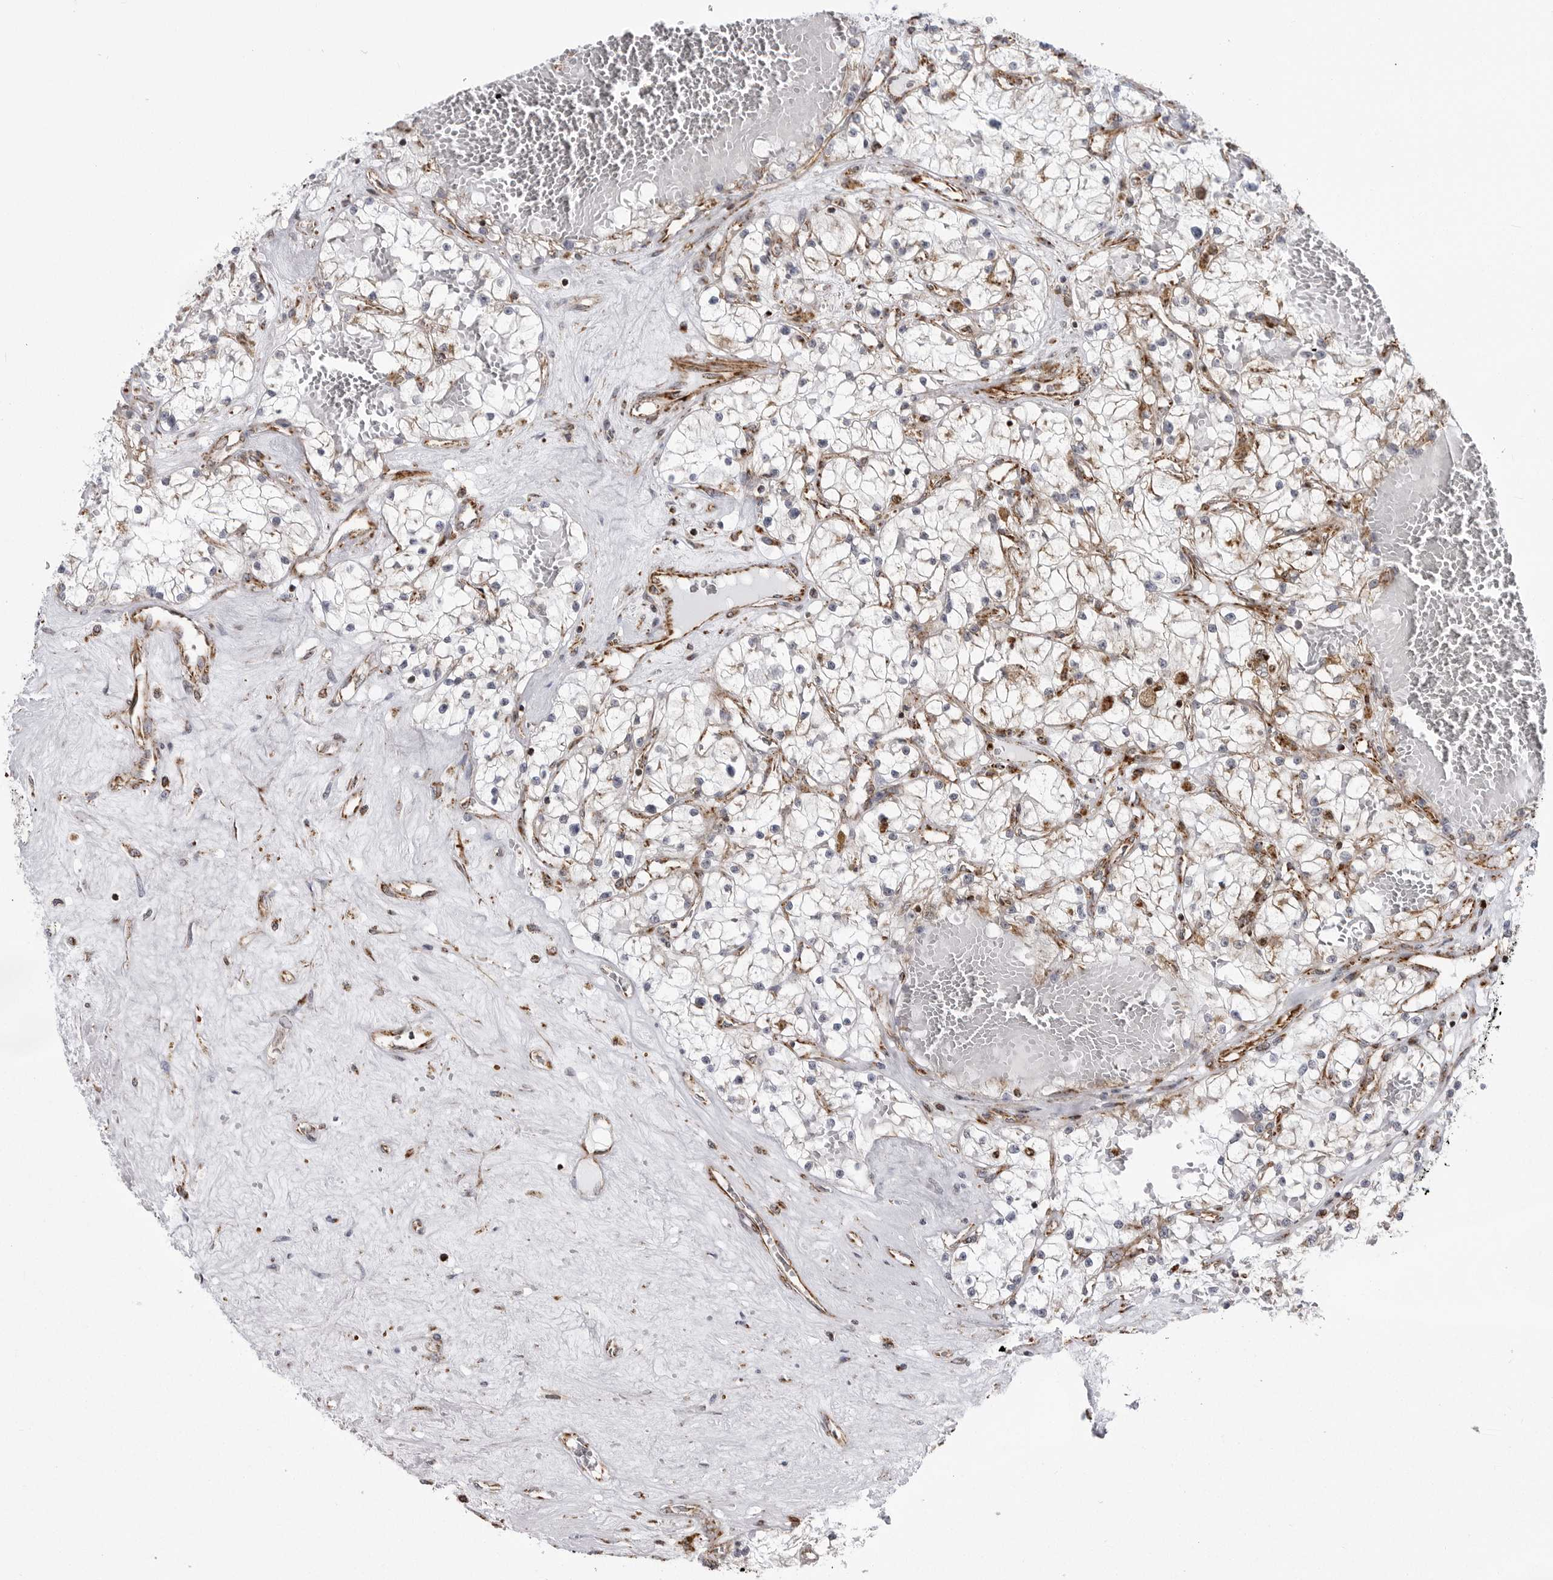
{"staining": {"intensity": "negative", "quantity": "none", "location": "none"}, "tissue": "renal cancer", "cell_type": "Tumor cells", "image_type": "cancer", "snomed": [{"axis": "morphology", "description": "Normal tissue, NOS"}, {"axis": "morphology", "description": "Adenocarcinoma, NOS"}, {"axis": "topography", "description": "Kidney"}], "caption": "Tumor cells show no significant protein expression in adenocarcinoma (renal). (DAB IHC with hematoxylin counter stain).", "gene": "FH", "patient": {"sex": "male", "age": 68}}